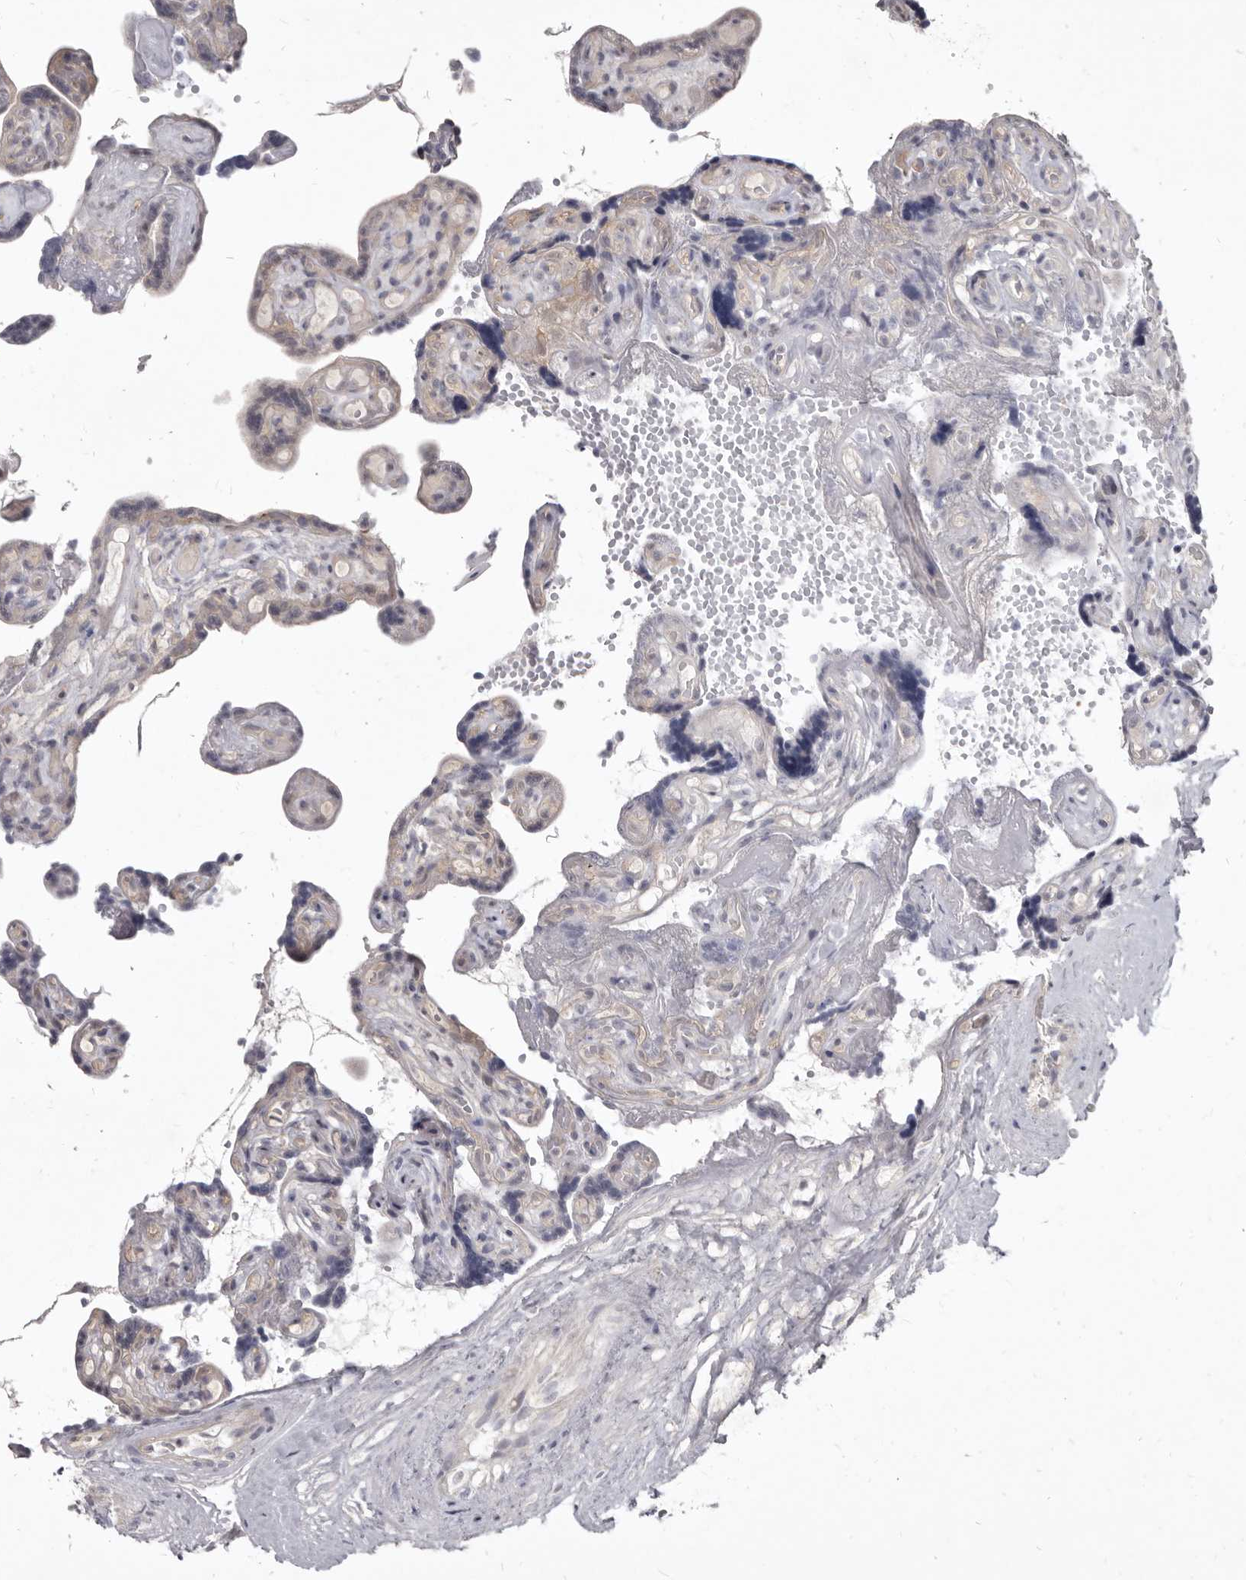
{"staining": {"intensity": "weak", "quantity": ">75%", "location": "cytoplasmic/membranous"}, "tissue": "placenta", "cell_type": "Decidual cells", "image_type": "normal", "snomed": [{"axis": "morphology", "description": "Normal tissue, NOS"}, {"axis": "topography", "description": "Placenta"}], "caption": "Protein expression analysis of normal placenta displays weak cytoplasmic/membranous expression in approximately >75% of decidual cells.", "gene": "GSK3B", "patient": {"sex": "female", "age": 30}}